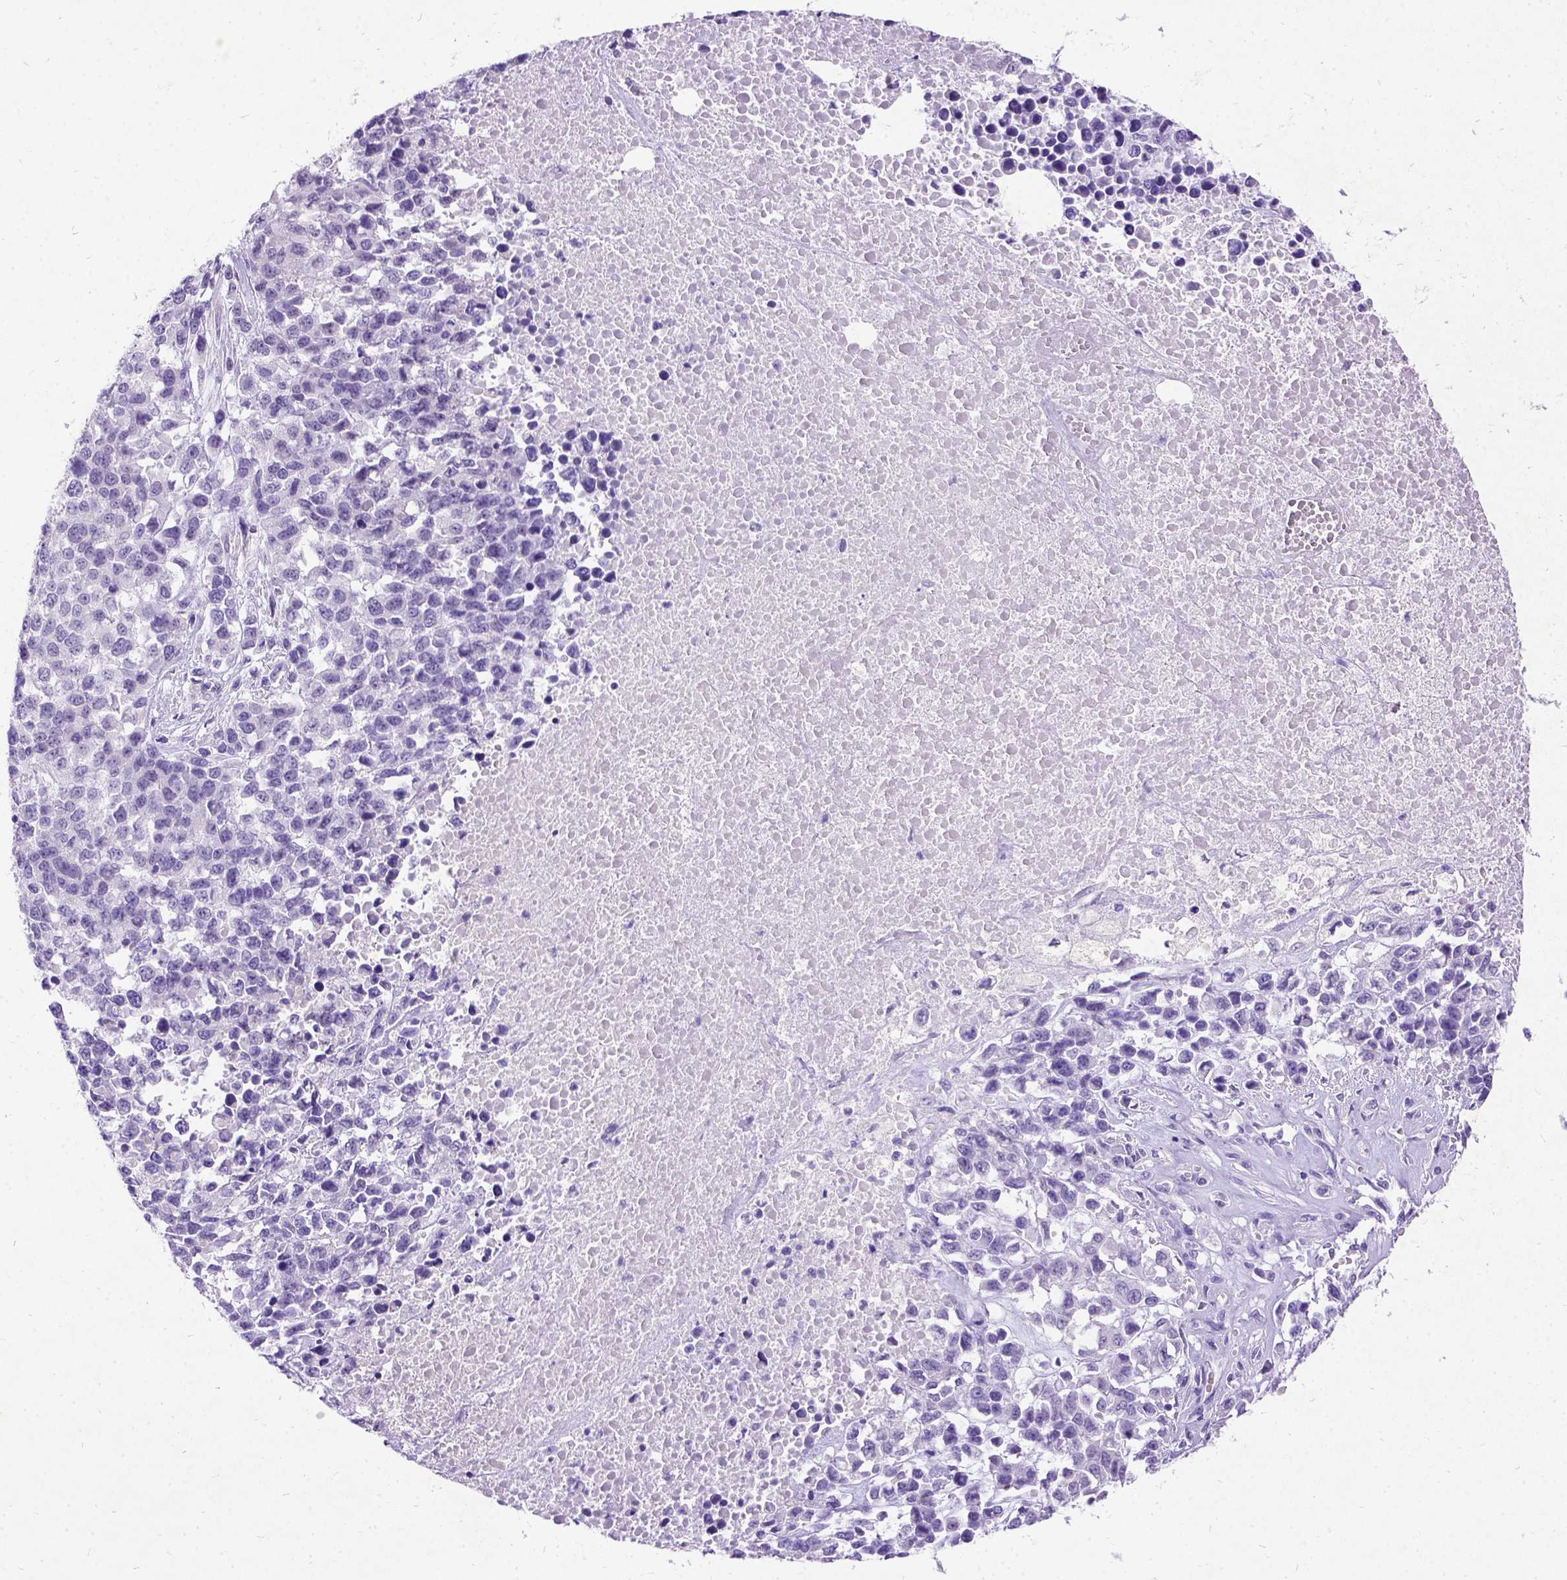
{"staining": {"intensity": "negative", "quantity": "none", "location": "none"}, "tissue": "melanoma", "cell_type": "Tumor cells", "image_type": "cancer", "snomed": [{"axis": "morphology", "description": "Malignant melanoma, Metastatic site"}, {"axis": "topography", "description": "Skin"}], "caption": "DAB immunohistochemical staining of melanoma reveals no significant positivity in tumor cells.", "gene": "NEUROD4", "patient": {"sex": "male", "age": 84}}